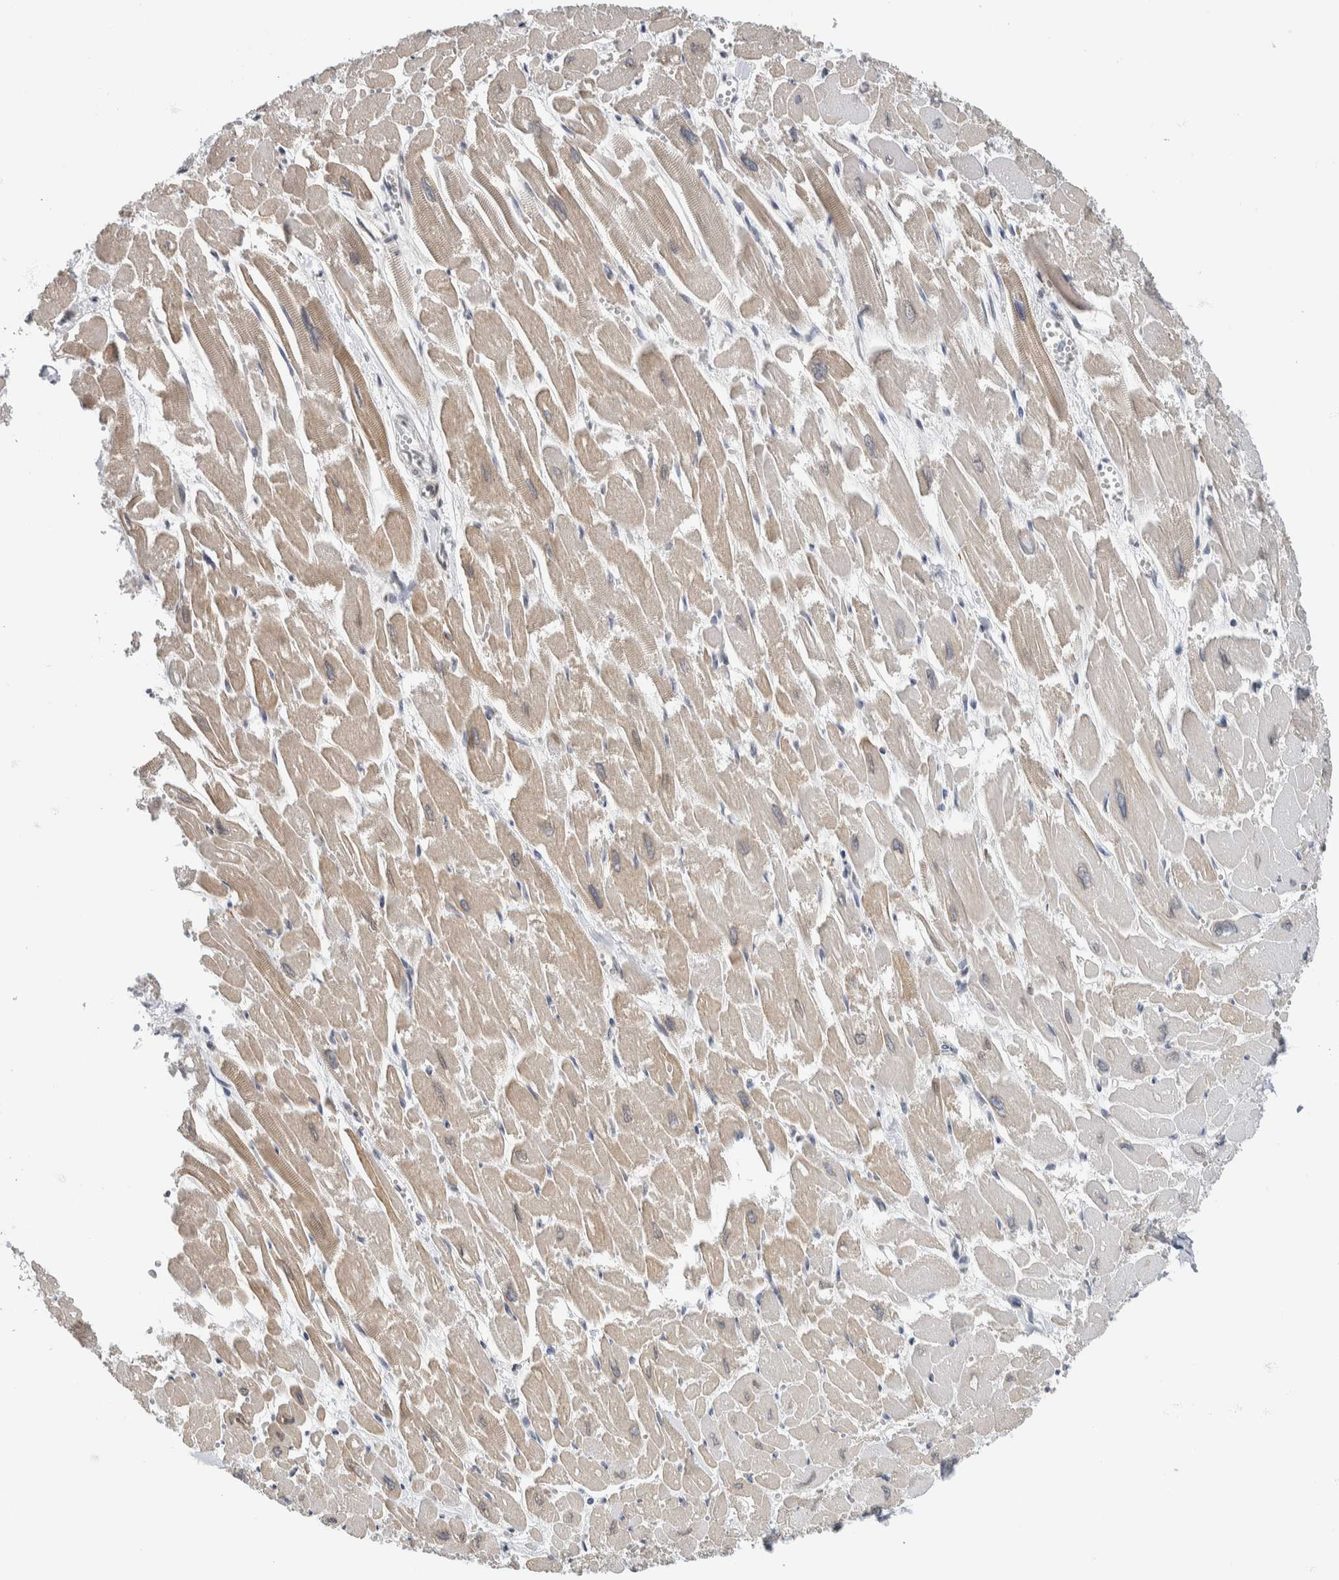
{"staining": {"intensity": "weak", "quantity": "25%-75%", "location": "cytoplasmic/membranous"}, "tissue": "heart muscle", "cell_type": "Cardiomyocytes", "image_type": "normal", "snomed": [{"axis": "morphology", "description": "Normal tissue, NOS"}, {"axis": "topography", "description": "Heart"}], "caption": "Immunohistochemistry (IHC) staining of unremarkable heart muscle, which displays low levels of weak cytoplasmic/membranous staining in approximately 25%-75% of cardiomyocytes indicating weak cytoplasmic/membranous protein expression. The staining was performed using DAB (brown) for protein detection and nuclei were counterstained in hematoxylin (blue).", "gene": "NEFM", "patient": {"sex": "male", "age": 54}}